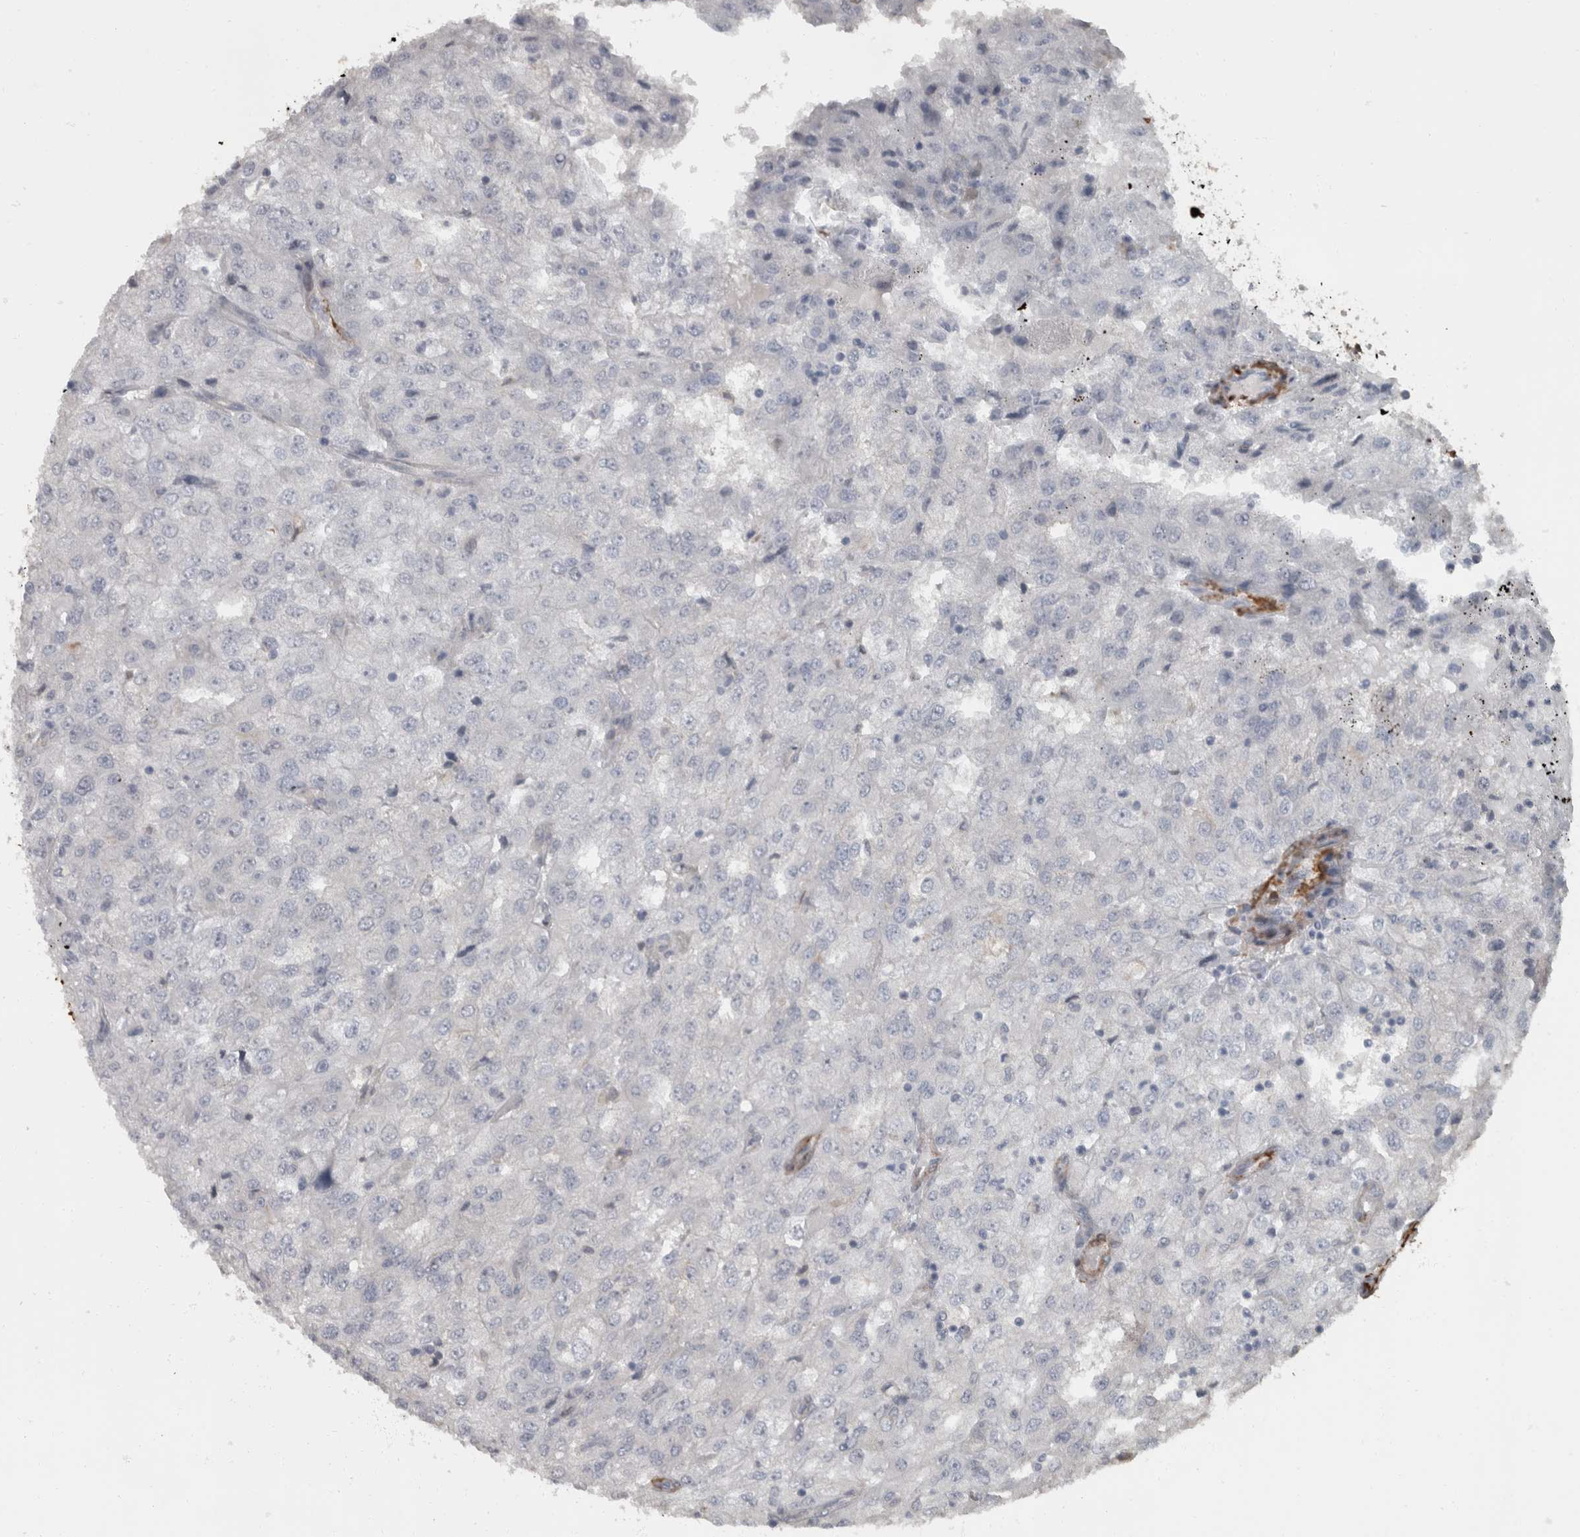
{"staining": {"intensity": "negative", "quantity": "none", "location": "none"}, "tissue": "renal cancer", "cell_type": "Tumor cells", "image_type": "cancer", "snomed": [{"axis": "morphology", "description": "Adenocarcinoma, NOS"}, {"axis": "topography", "description": "Kidney"}], "caption": "Tumor cells are negative for protein expression in human renal cancer (adenocarcinoma). Nuclei are stained in blue.", "gene": "MASTL", "patient": {"sex": "female", "age": 54}}